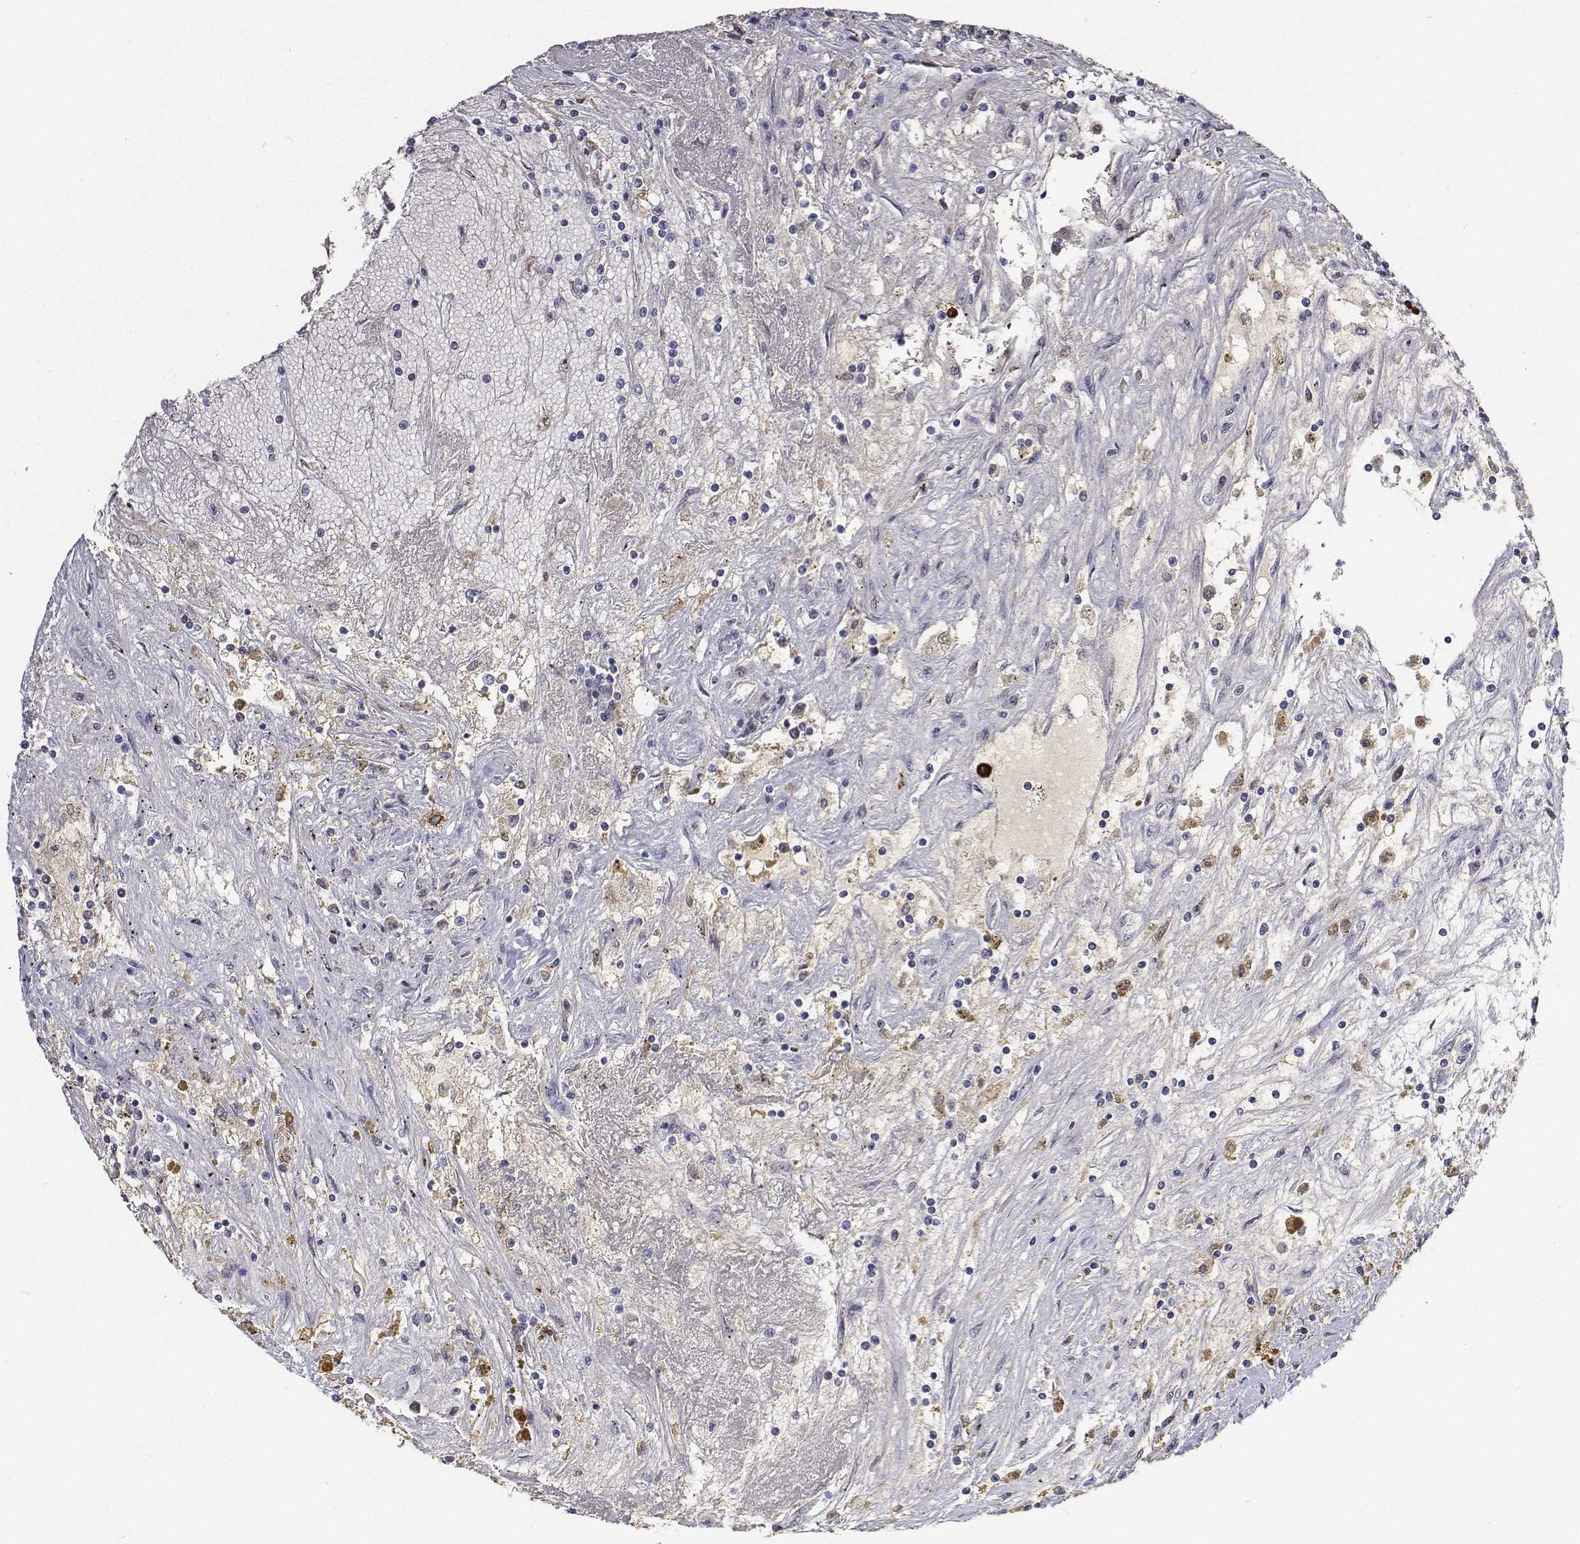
{"staining": {"intensity": "negative", "quantity": "none", "location": "none"}, "tissue": "renal cancer", "cell_type": "Tumor cells", "image_type": "cancer", "snomed": [{"axis": "morphology", "description": "Adenocarcinoma, NOS"}, {"axis": "topography", "description": "Kidney"}], "caption": "The IHC photomicrograph has no significant staining in tumor cells of adenocarcinoma (renal) tissue. Nuclei are stained in blue.", "gene": "ATRX", "patient": {"sex": "female", "age": 67}}